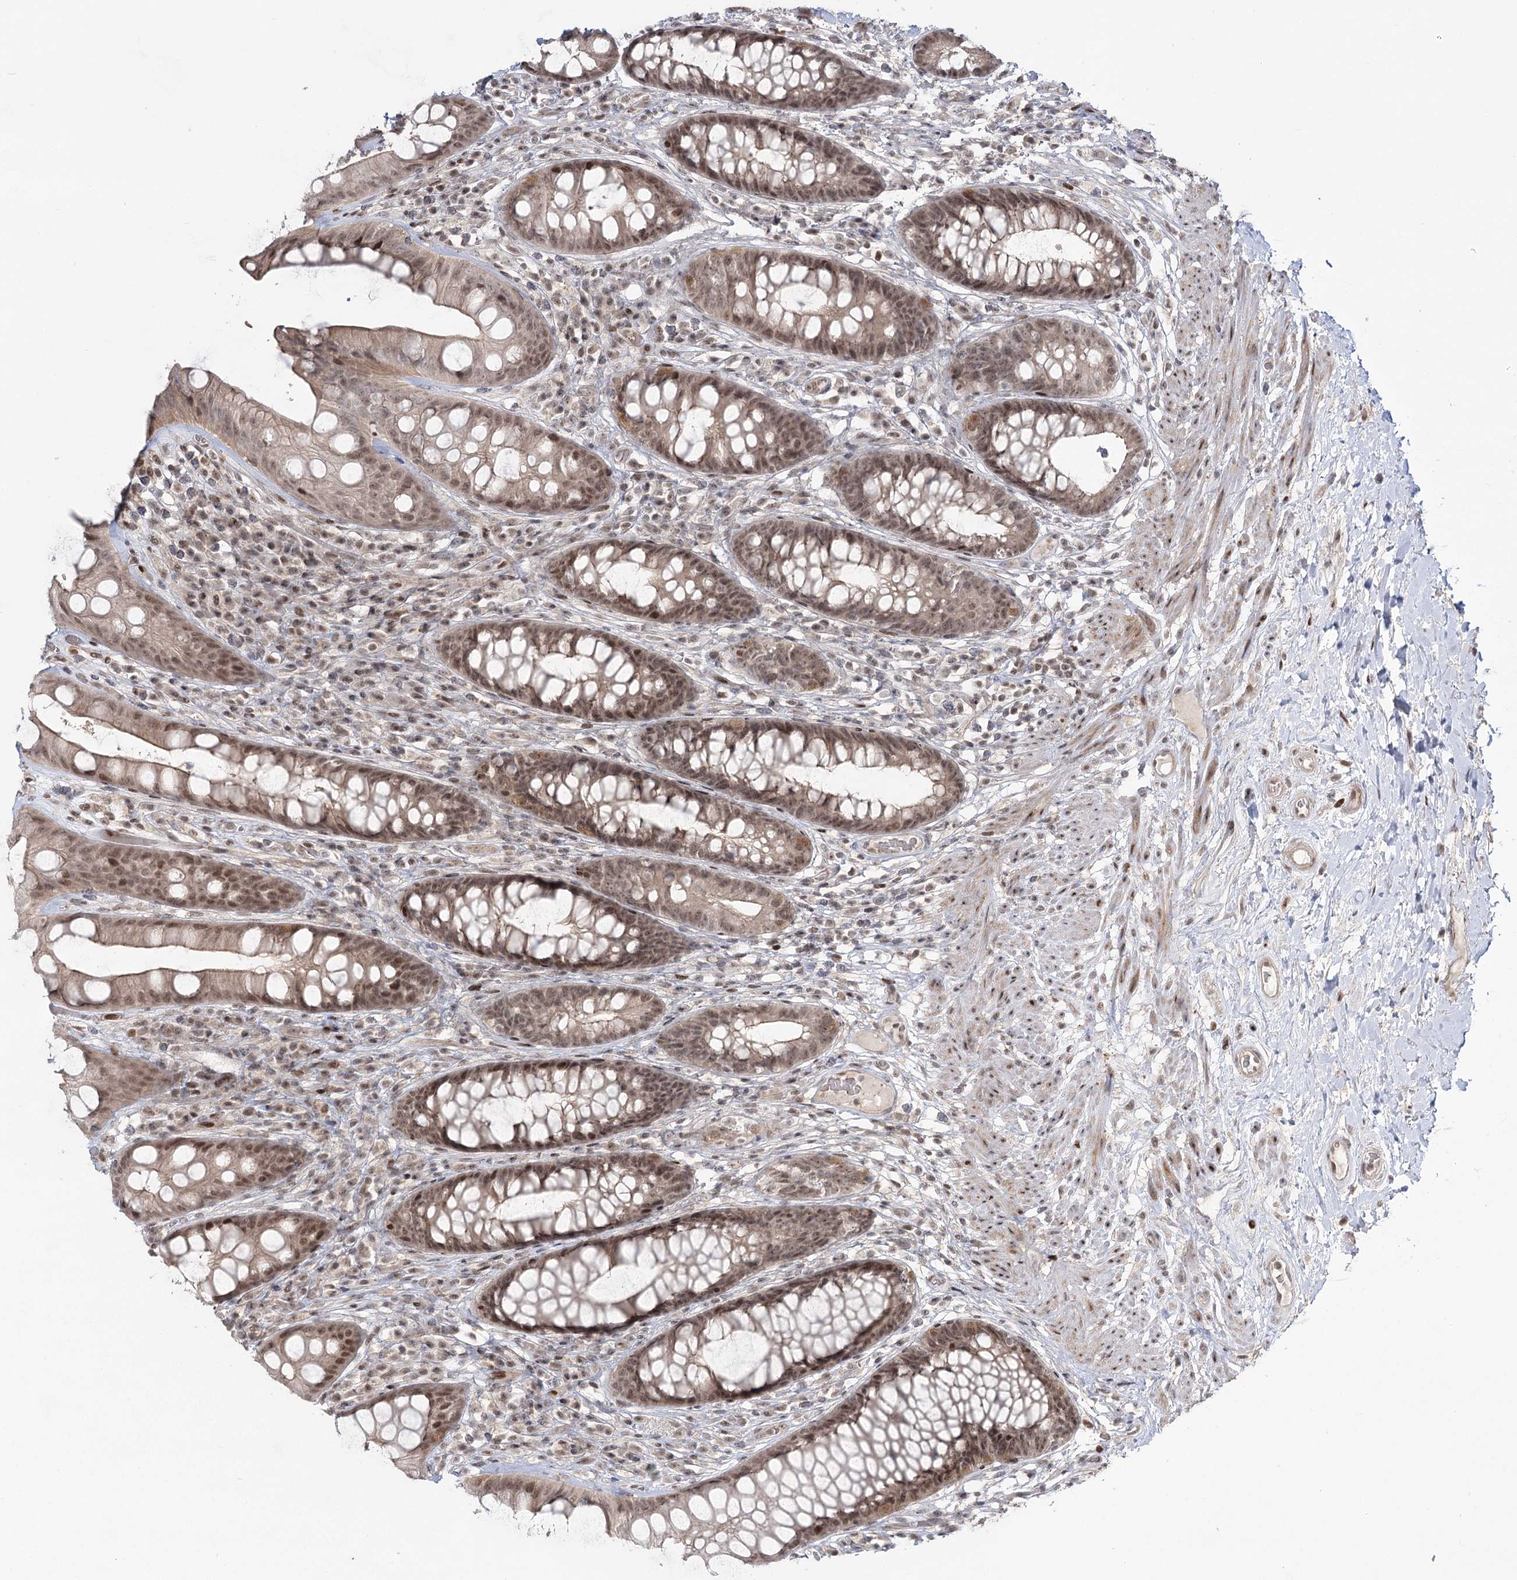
{"staining": {"intensity": "weak", "quantity": ">75%", "location": "cytoplasmic/membranous,nuclear"}, "tissue": "rectum", "cell_type": "Glandular cells", "image_type": "normal", "snomed": [{"axis": "morphology", "description": "Normal tissue, NOS"}, {"axis": "topography", "description": "Rectum"}], "caption": "A brown stain shows weak cytoplasmic/membranous,nuclear positivity of a protein in glandular cells of unremarkable rectum.", "gene": "HELQ", "patient": {"sex": "male", "age": 74}}